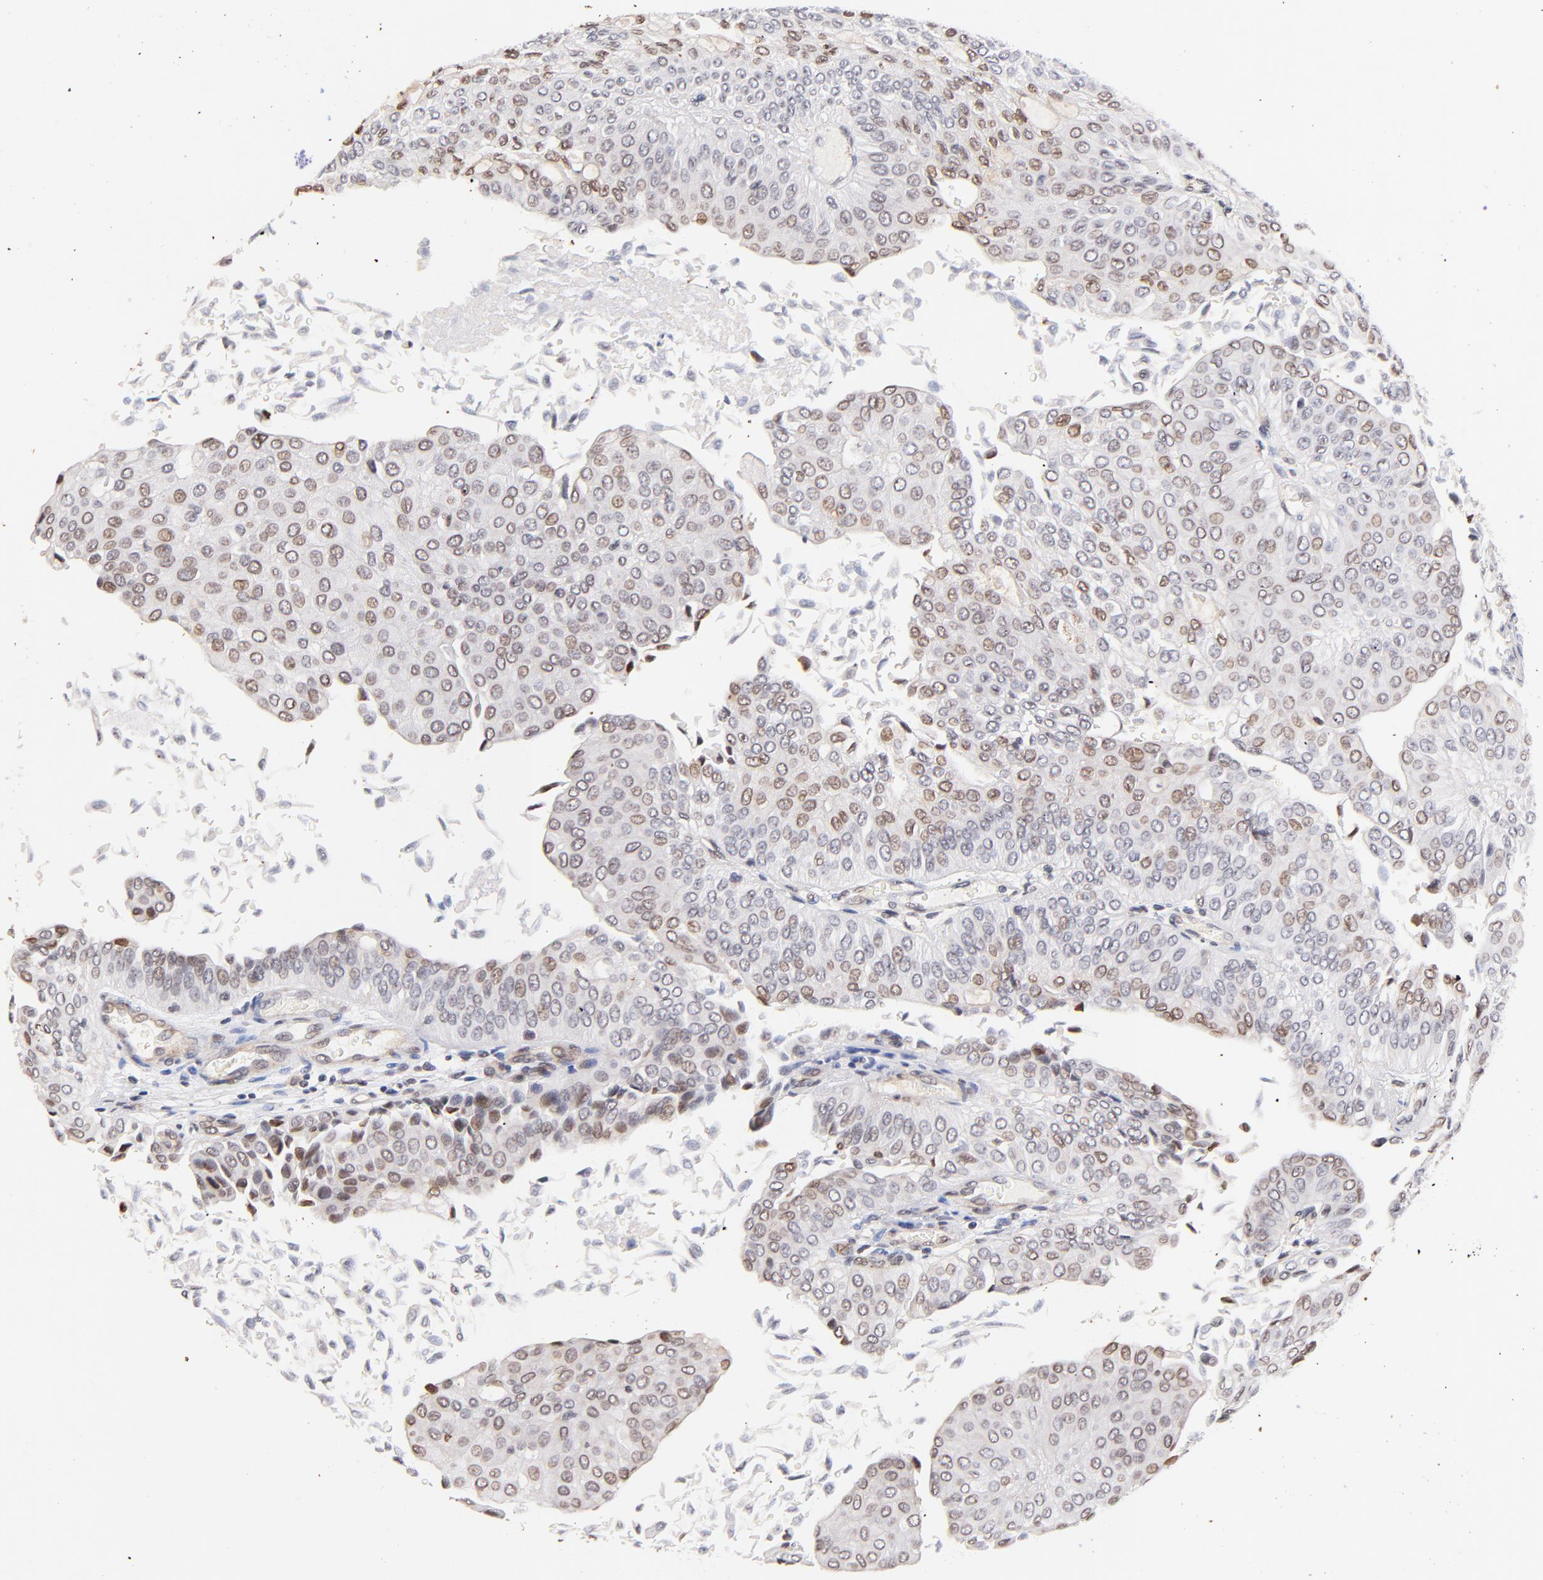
{"staining": {"intensity": "weak", "quantity": "<25%", "location": "cytoplasmic/membranous,nuclear"}, "tissue": "urothelial cancer", "cell_type": "Tumor cells", "image_type": "cancer", "snomed": [{"axis": "morphology", "description": "Urothelial carcinoma, Low grade"}, {"axis": "topography", "description": "Urinary bladder"}], "caption": "This is an immunohistochemistry (IHC) histopathology image of low-grade urothelial carcinoma. There is no staining in tumor cells.", "gene": "ZFP92", "patient": {"sex": "male", "age": 64}}